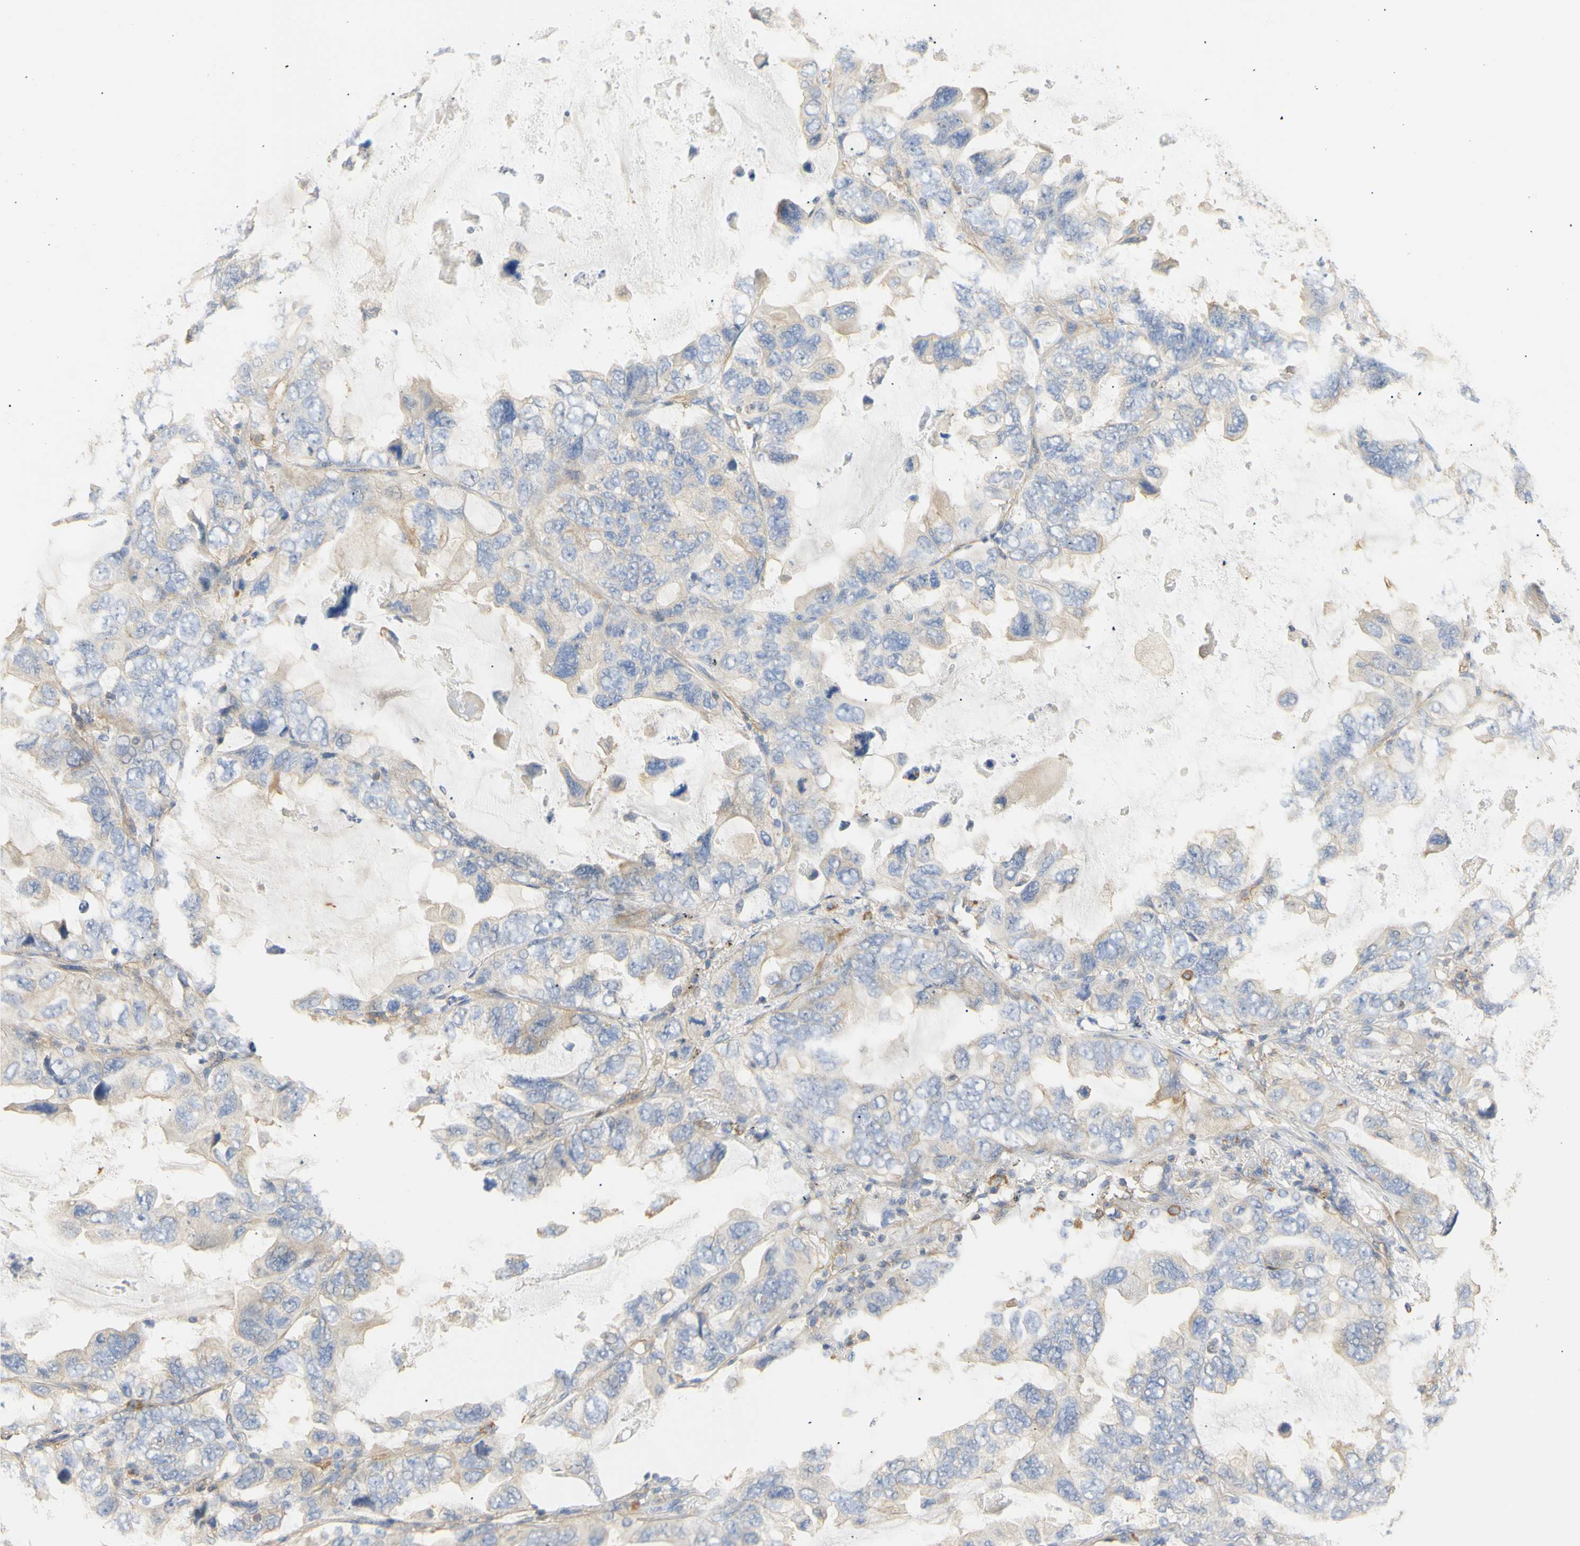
{"staining": {"intensity": "negative", "quantity": "none", "location": "none"}, "tissue": "lung cancer", "cell_type": "Tumor cells", "image_type": "cancer", "snomed": [{"axis": "morphology", "description": "Squamous cell carcinoma, NOS"}, {"axis": "topography", "description": "Lung"}], "caption": "High power microscopy micrograph of an immunohistochemistry histopathology image of lung squamous cell carcinoma, revealing no significant staining in tumor cells.", "gene": "KCNE4", "patient": {"sex": "female", "age": 73}}